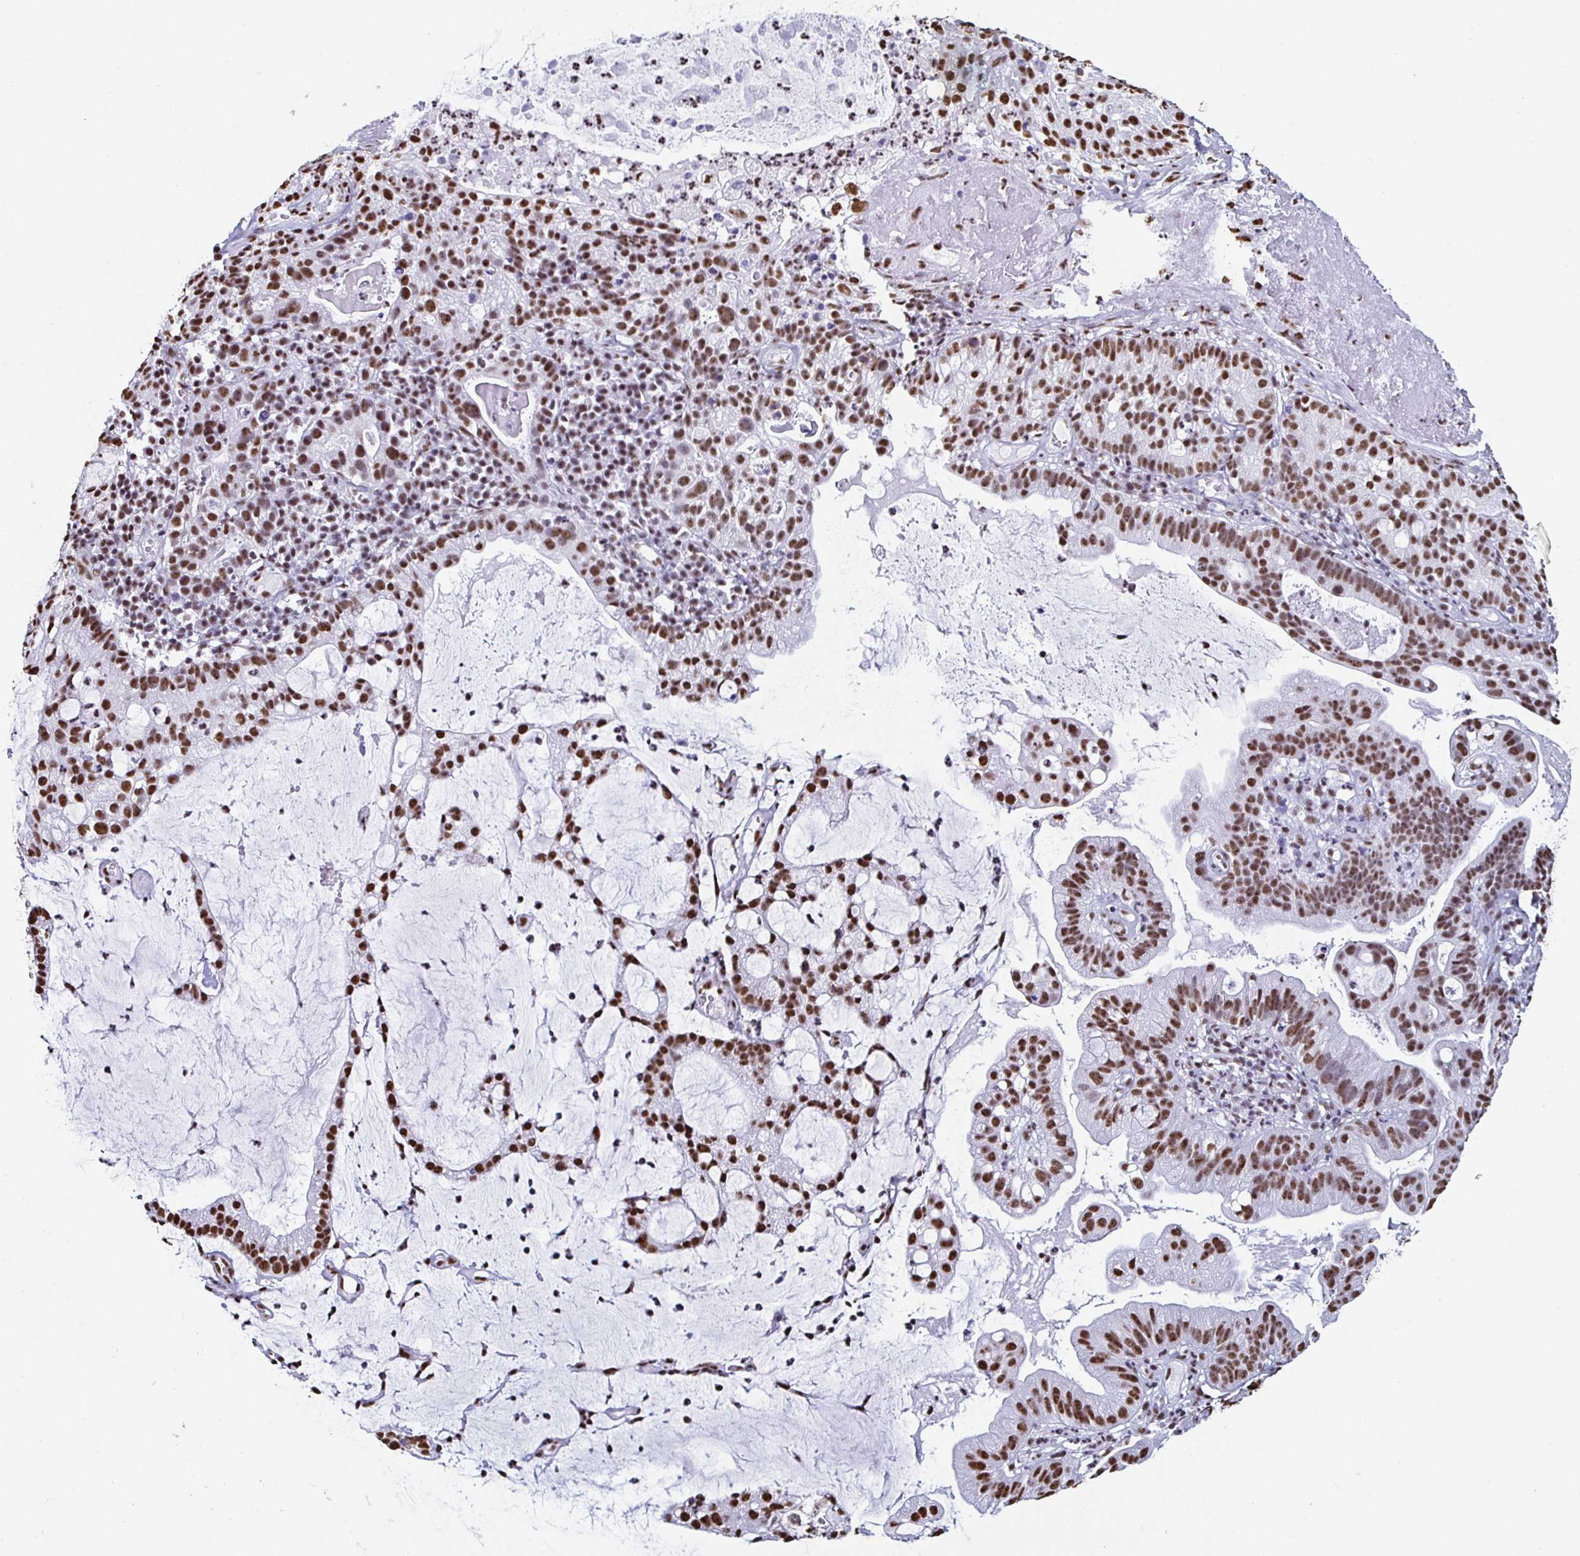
{"staining": {"intensity": "strong", "quantity": ">75%", "location": "nuclear"}, "tissue": "cervical cancer", "cell_type": "Tumor cells", "image_type": "cancer", "snomed": [{"axis": "morphology", "description": "Adenocarcinoma, NOS"}, {"axis": "topography", "description": "Cervix"}], "caption": "IHC staining of cervical adenocarcinoma, which displays high levels of strong nuclear positivity in approximately >75% of tumor cells indicating strong nuclear protein expression. The staining was performed using DAB (3,3'-diaminobenzidine) (brown) for protein detection and nuclei were counterstained in hematoxylin (blue).", "gene": "DDX39B", "patient": {"sex": "female", "age": 41}}